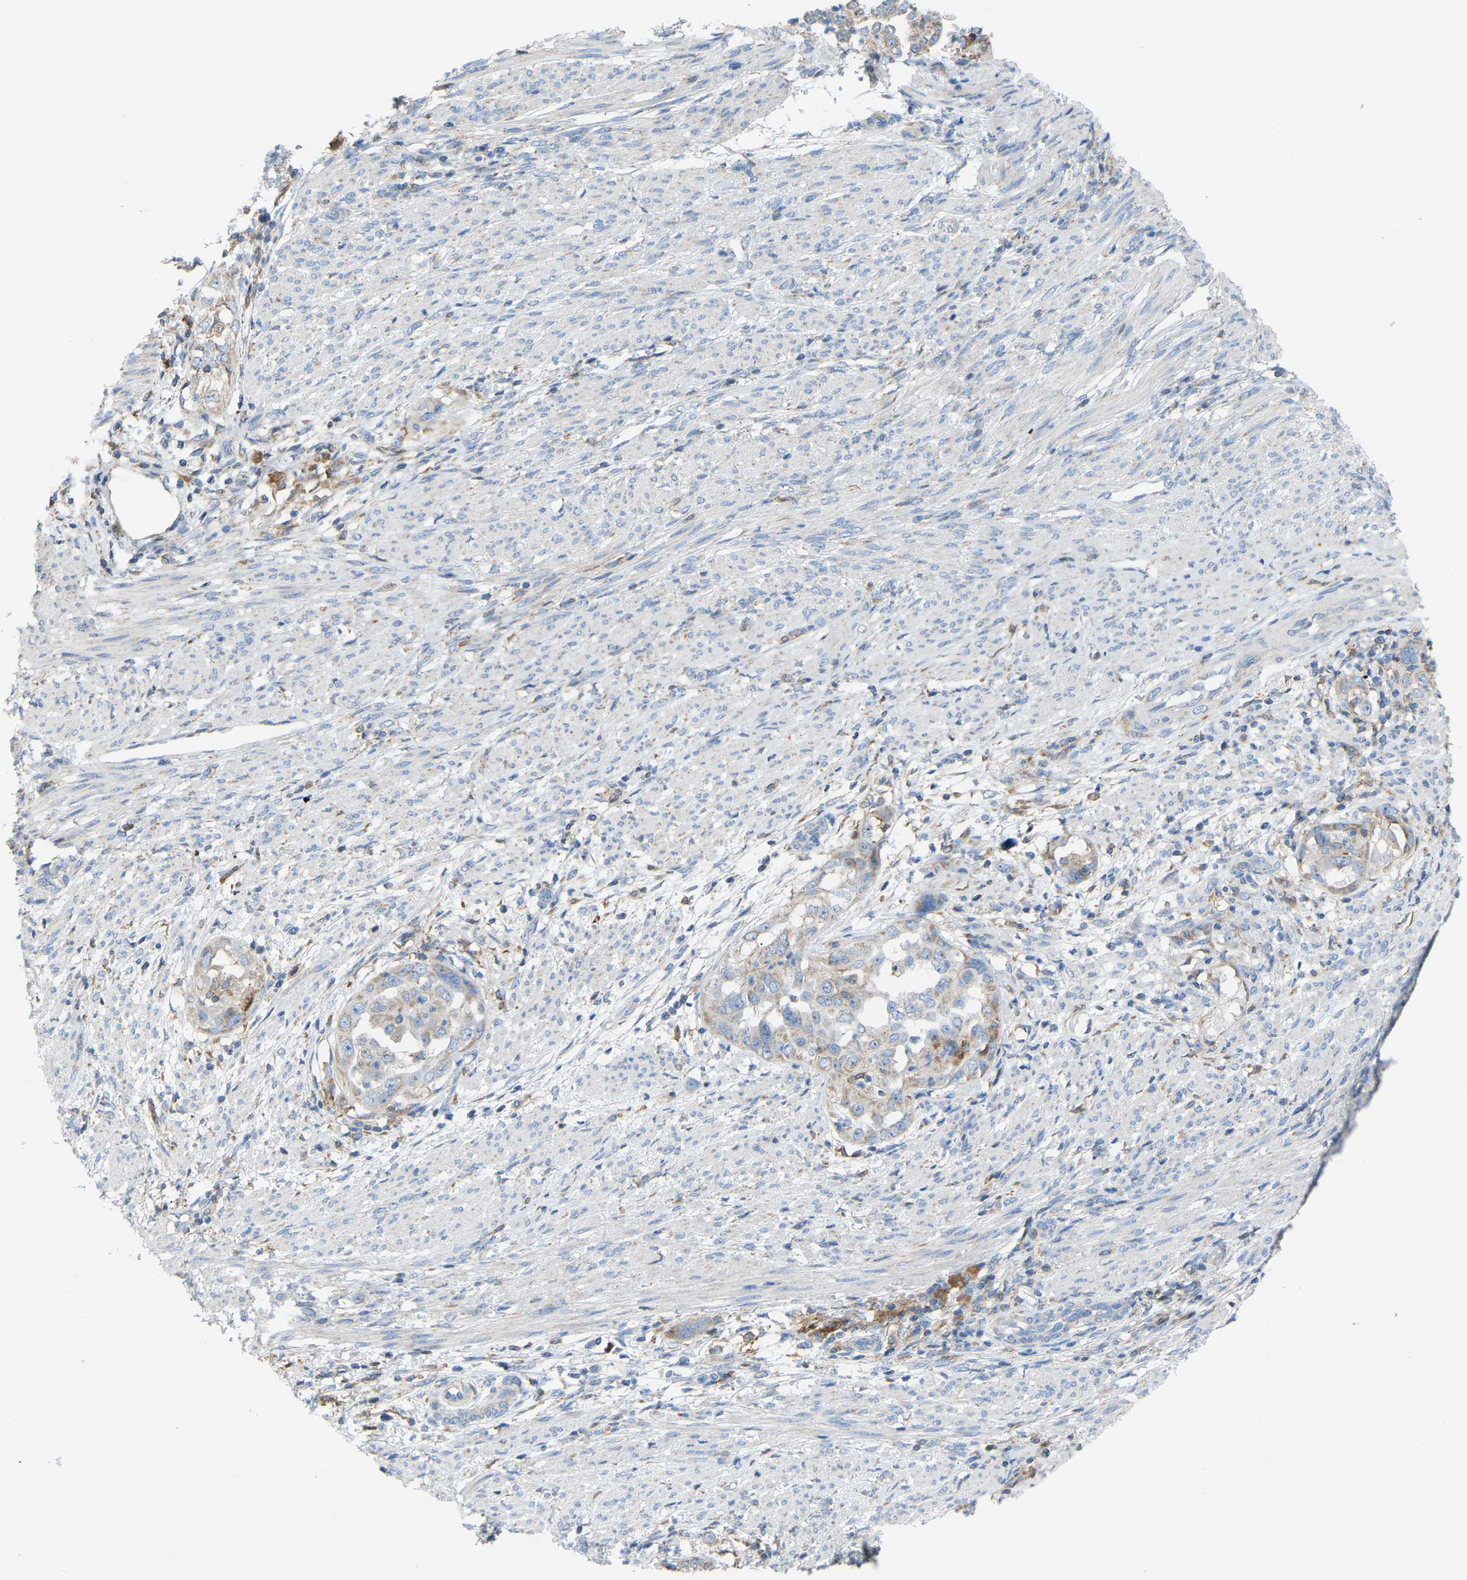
{"staining": {"intensity": "weak", "quantity": "<25%", "location": "cytoplasmic/membranous"}, "tissue": "endometrial cancer", "cell_type": "Tumor cells", "image_type": "cancer", "snomed": [{"axis": "morphology", "description": "Adenocarcinoma, NOS"}, {"axis": "topography", "description": "Endometrium"}], "caption": "Immunohistochemical staining of human adenocarcinoma (endometrial) exhibits no significant expression in tumor cells. (DAB (3,3'-diaminobenzidine) immunohistochemistry (IHC) visualized using brightfield microscopy, high magnification).", "gene": "CROT", "patient": {"sex": "female", "age": 85}}